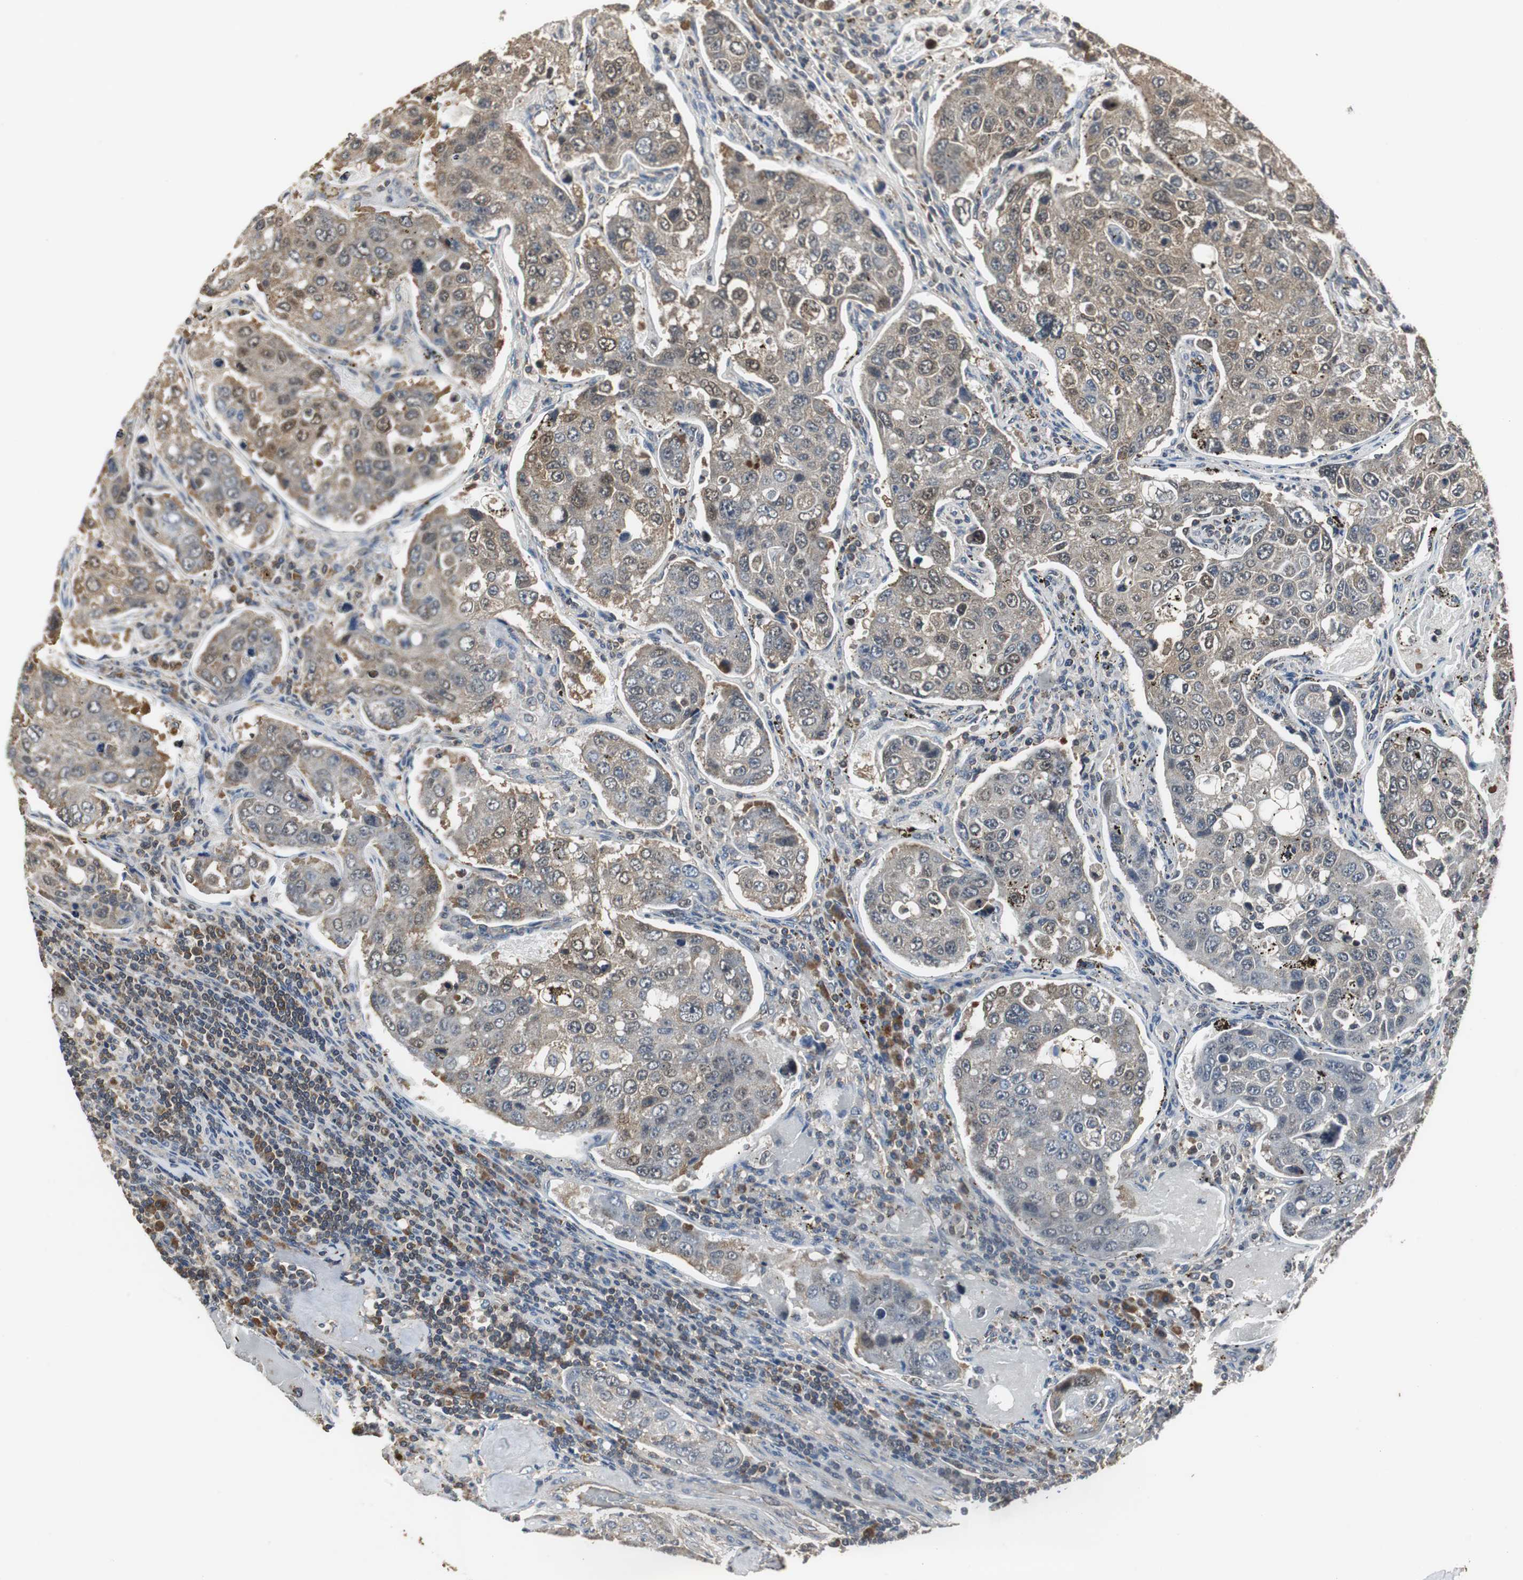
{"staining": {"intensity": "weak", "quantity": "25%-75%", "location": "cytoplasmic/membranous"}, "tissue": "urothelial cancer", "cell_type": "Tumor cells", "image_type": "cancer", "snomed": [{"axis": "morphology", "description": "Urothelial carcinoma, High grade"}, {"axis": "topography", "description": "Lymph node"}, {"axis": "topography", "description": "Urinary bladder"}], "caption": "The immunohistochemical stain highlights weak cytoplasmic/membranous positivity in tumor cells of urothelial cancer tissue.", "gene": "VBP1", "patient": {"sex": "male", "age": 51}}